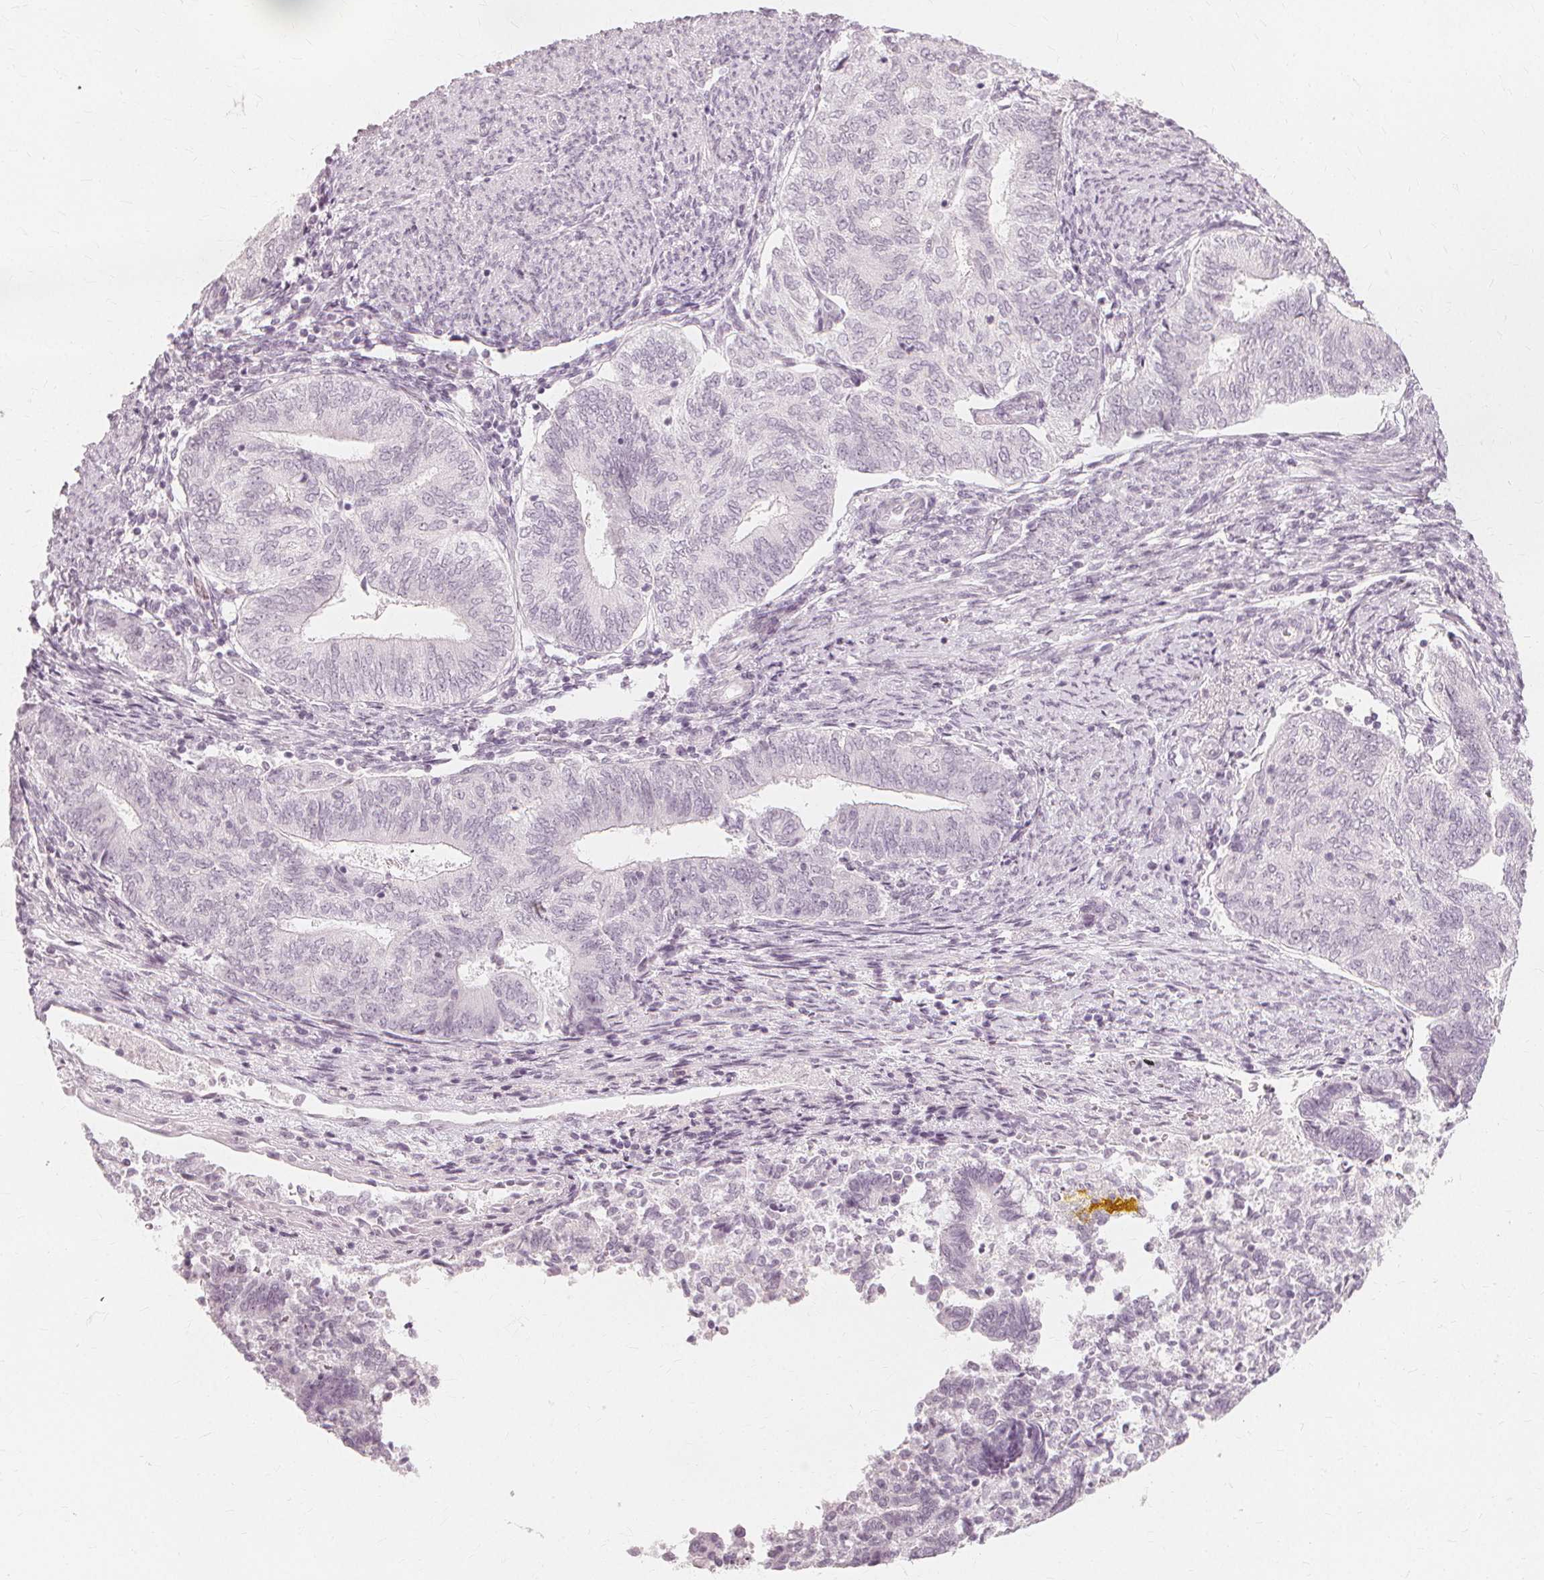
{"staining": {"intensity": "negative", "quantity": "none", "location": "none"}, "tissue": "endometrial cancer", "cell_type": "Tumor cells", "image_type": "cancer", "snomed": [{"axis": "morphology", "description": "Adenocarcinoma, NOS"}, {"axis": "topography", "description": "Endometrium"}], "caption": "IHC of human endometrial cancer demonstrates no expression in tumor cells.", "gene": "NXPE1", "patient": {"sex": "female", "age": 65}}